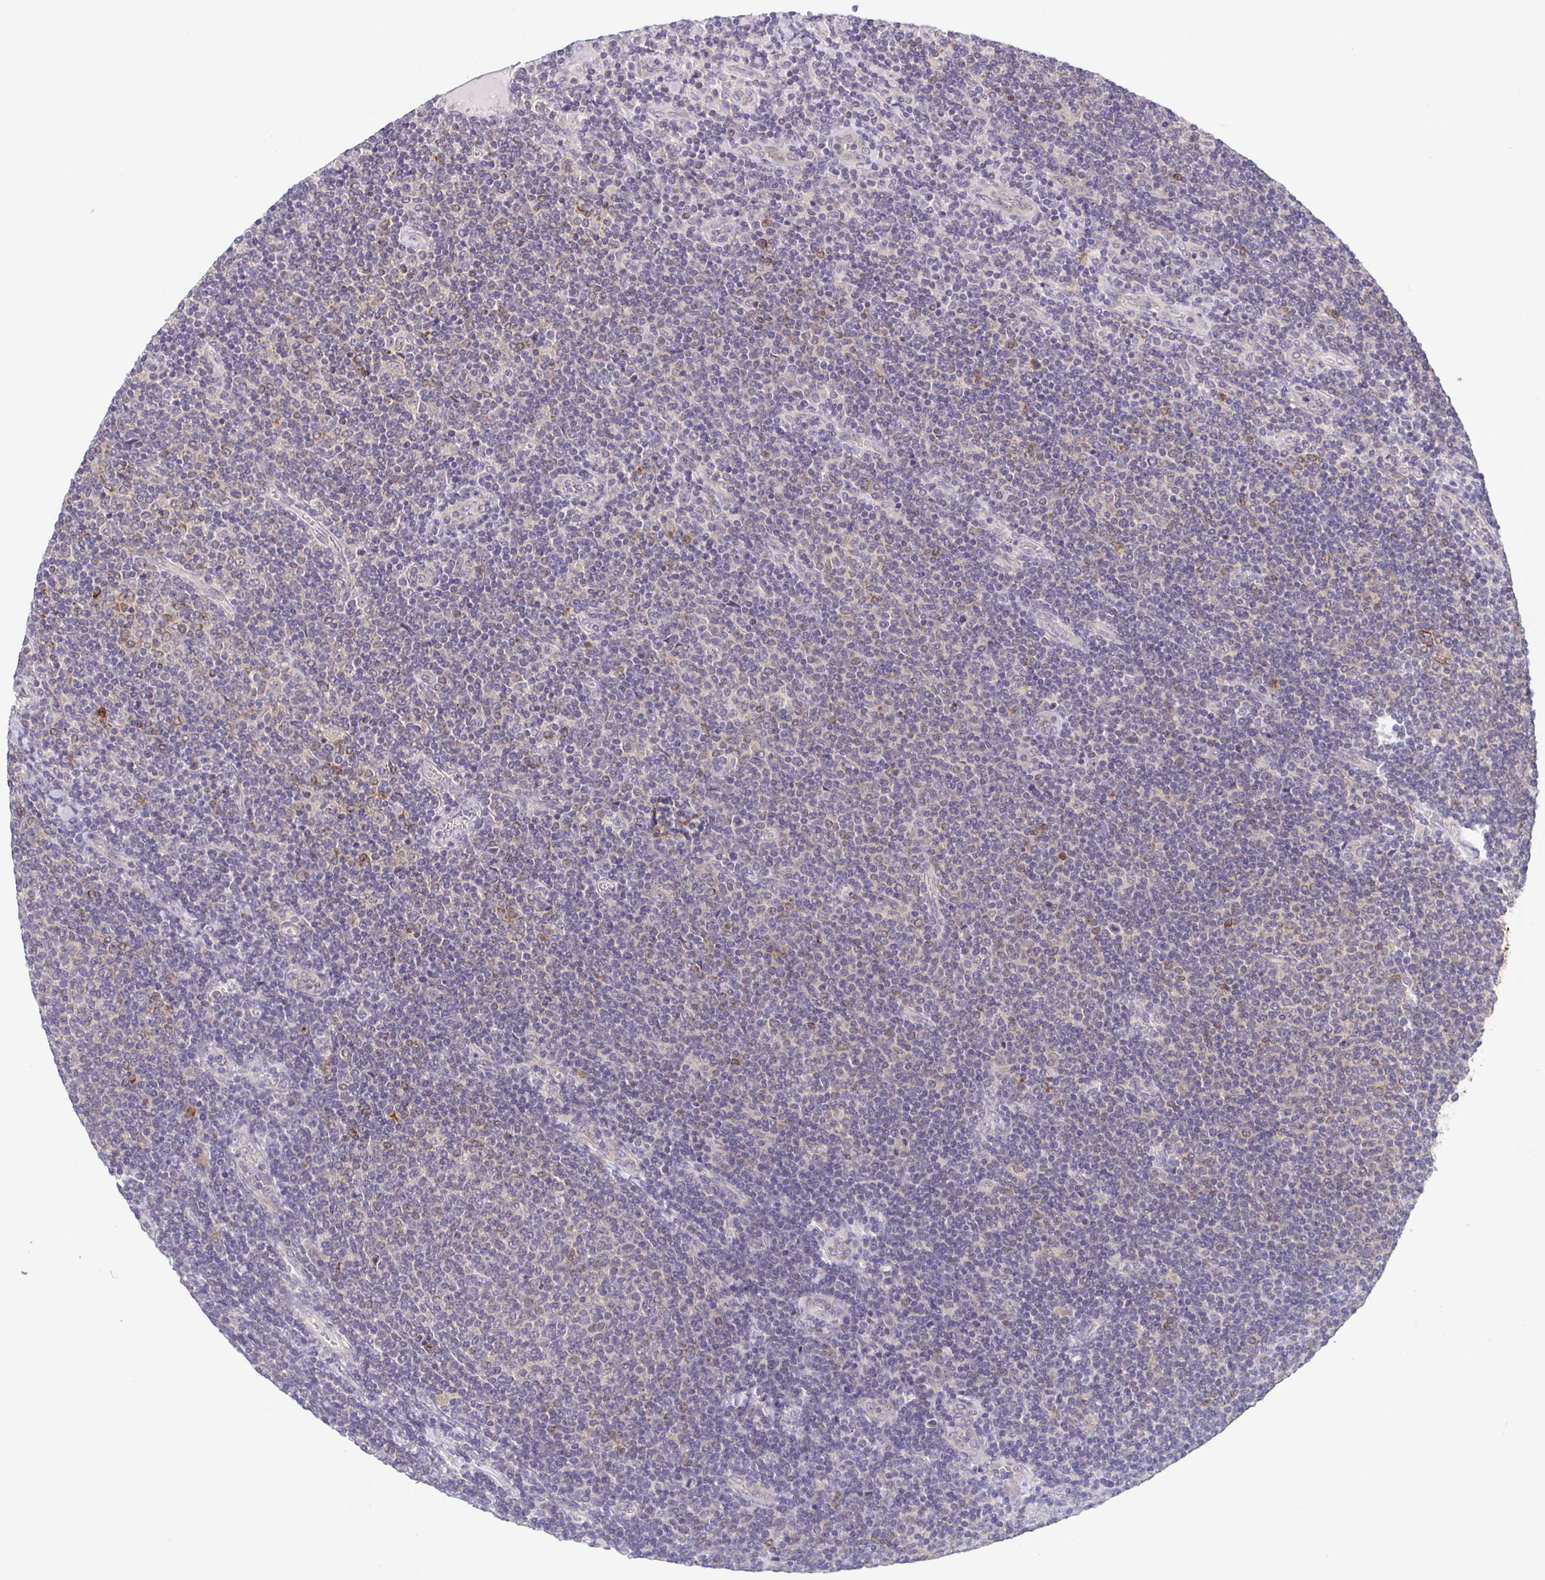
{"staining": {"intensity": "negative", "quantity": "none", "location": "none"}, "tissue": "lymphoma", "cell_type": "Tumor cells", "image_type": "cancer", "snomed": [{"axis": "morphology", "description": "Malignant lymphoma, non-Hodgkin's type, Low grade"}, {"axis": "topography", "description": "Lymph node"}], "caption": "Human lymphoma stained for a protein using immunohistochemistry demonstrates no positivity in tumor cells.", "gene": "BCL2L1", "patient": {"sex": "male", "age": 52}}